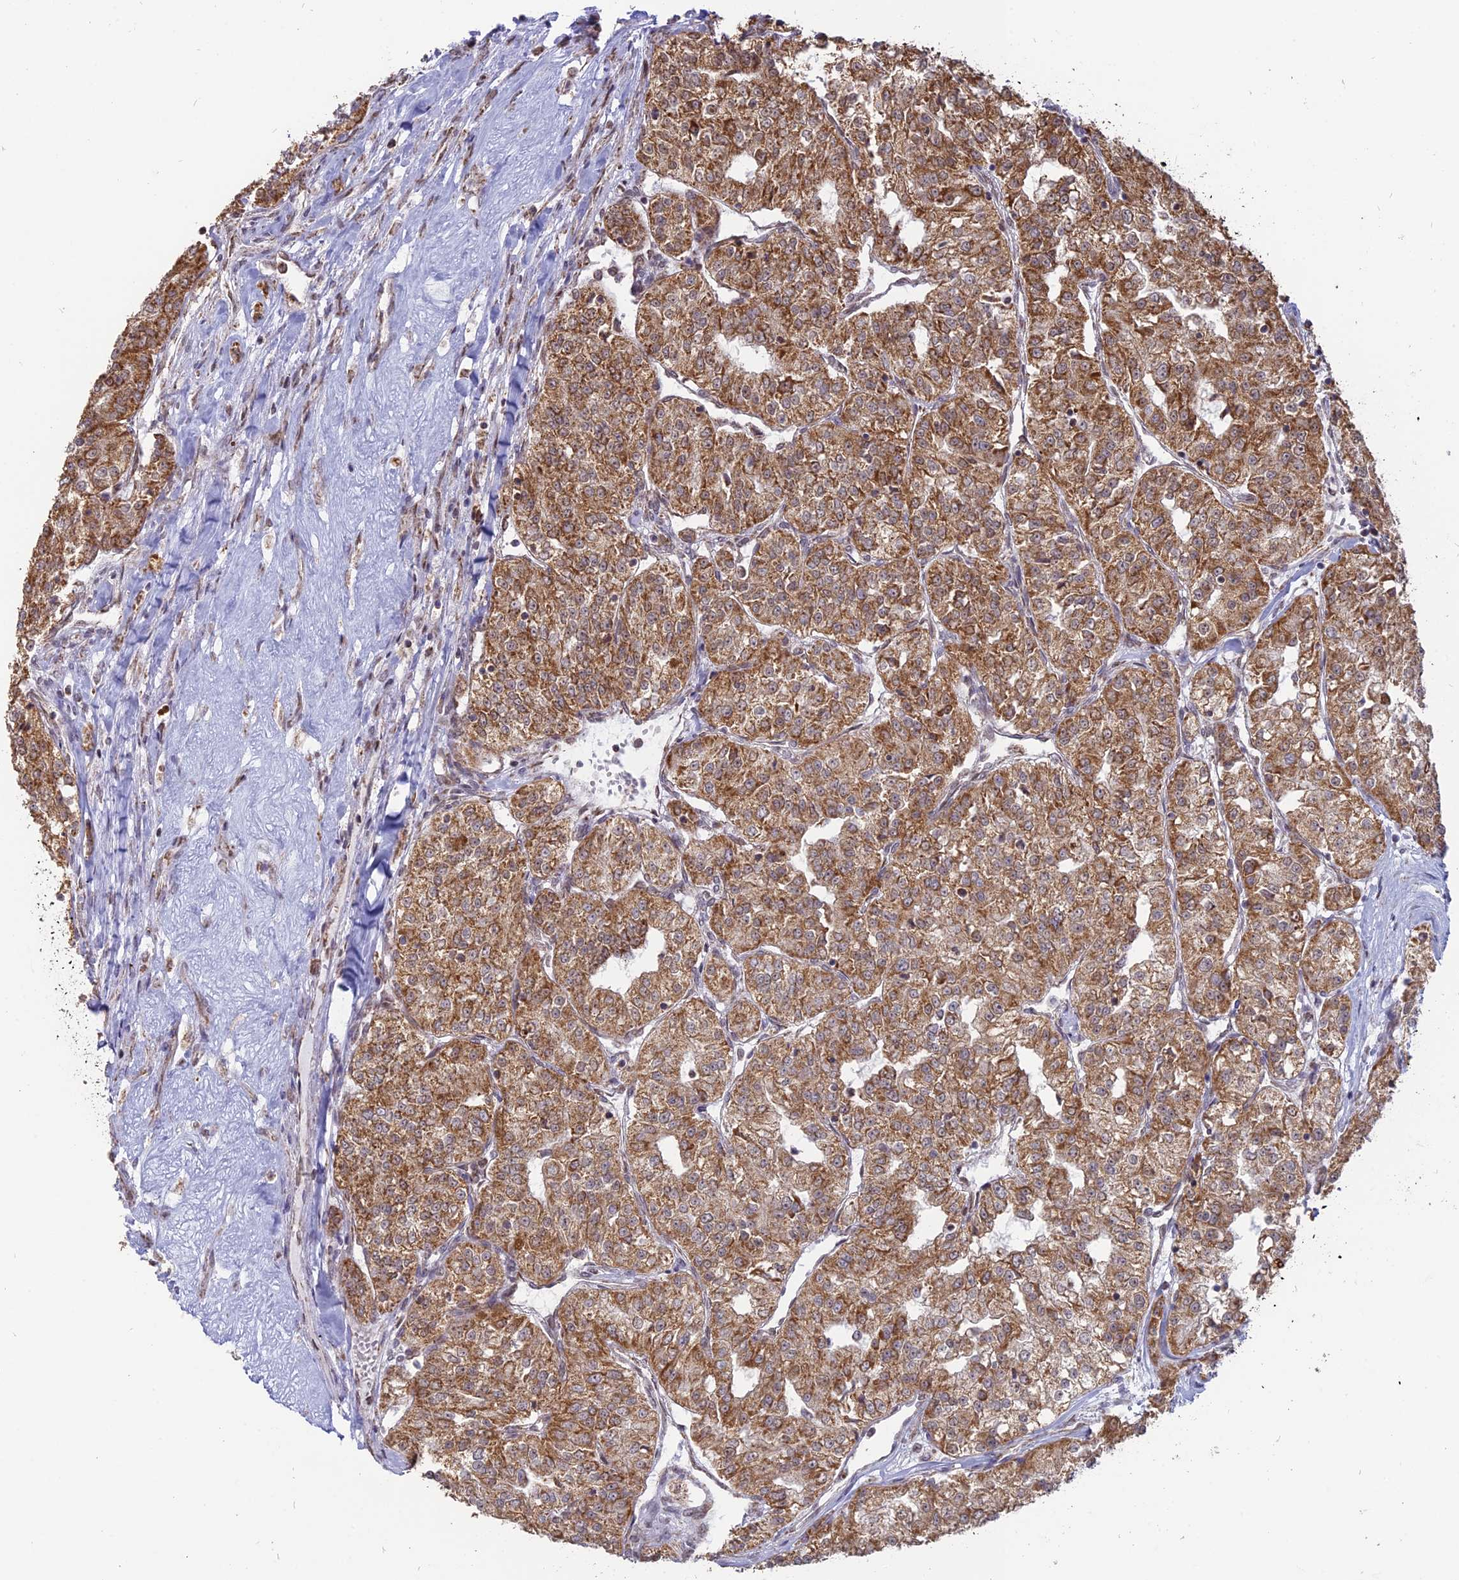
{"staining": {"intensity": "moderate", "quantity": ">75%", "location": "cytoplasmic/membranous"}, "tissue": "renal cancer", "cell_type": "Tumor cells", "image_type": "cancer", "snomed": [{"axis": "morphology", "description": "Adenocarcinoma, NOS"}, {"axis": "topography", "description": "Kidney"}], "caption": "Immunohistochemistry (IHC) micrograph of human renal cancer stained for a protein (brown), which displays medium levels of moderate cytoplasmic/membranous expression in about >75% of tumor cells.", "gene": "ARHGAP40", "patient": {"sex": "female", "age": 63}}